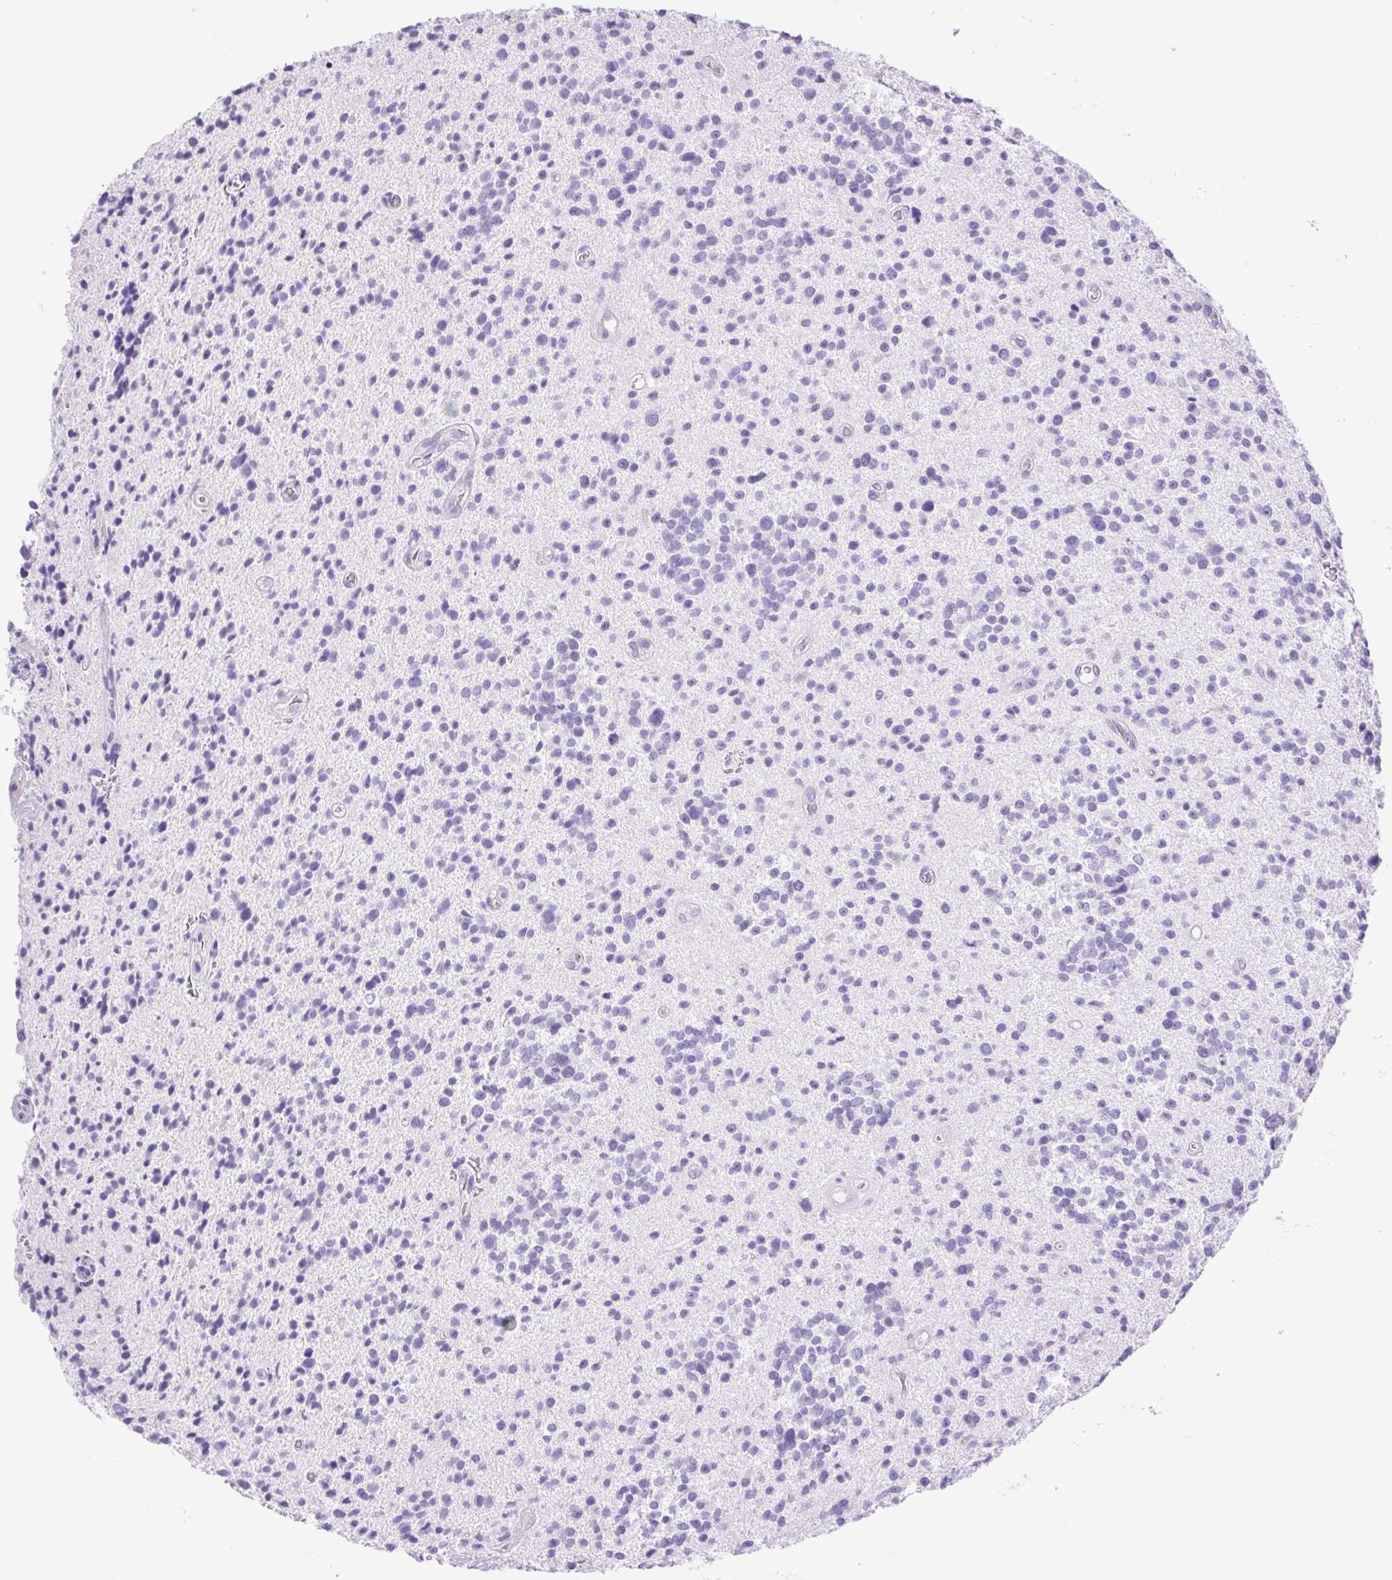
{"staining": {"intensity": "negative", "quantity": "none", "location": "none"}, "tissue": "glioma", "cell_type": "Tumor cells", "image_type": "cancer", "snomed": [{"axis": "morphology", "description": "Glioma, malignant, High grade"}, {"axis": "topography", "description": "Brain"}], "caption": "High power microscopy micrograph of an IHC photomicrograph of malignant high-grade glioma, revealing no significant positivity in tumor cells. Brightfield microscopy of immunohistochemistry stained with DAB (3,3'-diaminobenzidine) (brown) and hematoxylin (blue), captured at high magnification.", "gene": "CDSN", "patient": {"sex": "male", "age": 29}}